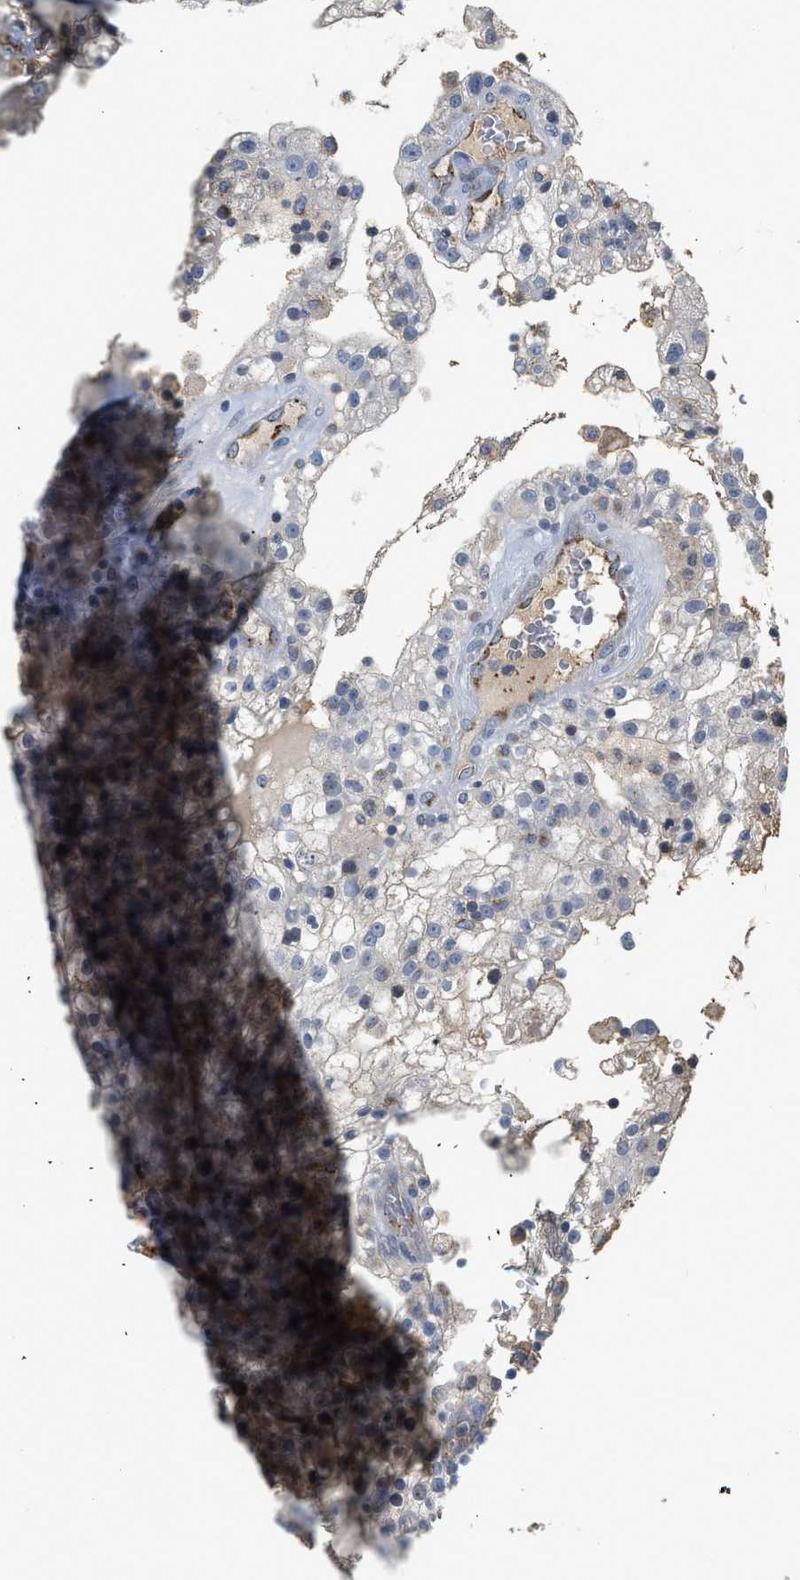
{"staining": {"intensity": "weak", "quantity": "<25%", "location": "cytoplasmic/membranous"}, "tissue": "renal cancer", "cell_type": "Tumor cells", "image_type": "cancer", "snomed": [{"axis": "morphology", "description": "Adenocarcinoma, NOS"}, {"axis": "topography", "description": "Kidney"}], "caption": "A micrograph of human renal cancer is negative for staining in tumor cells.", "gene": "PIM1", "patient": {"sex": "female", "age": 52}}